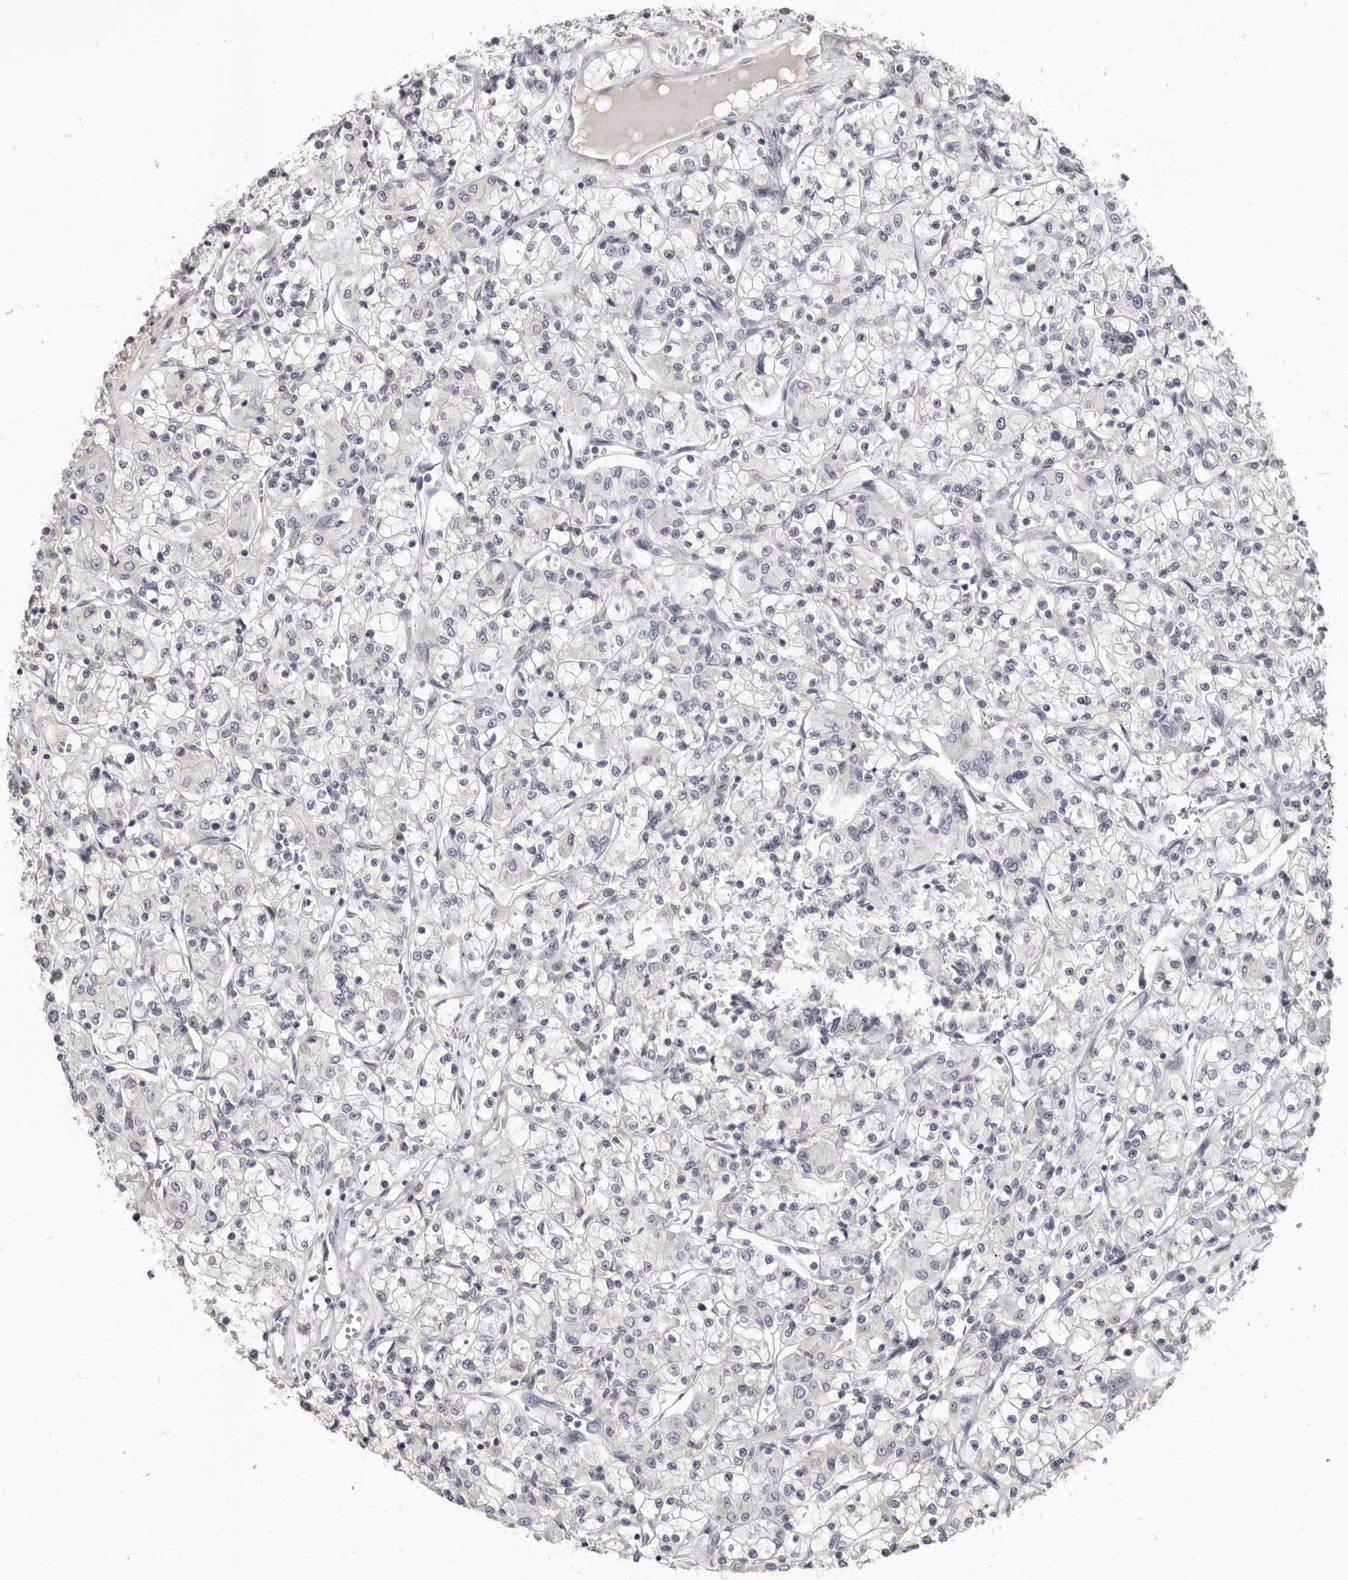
{"staining": {"intensity": "negative", "quantity": "none", "location": "none"}, "tissue": "renal cancer", "cell_type": "Tumor cells", "image_type": "cancer", "snomed": [{"axis": "morphology", "description": "Adenocarcinoma, NOS"}, {"axis": "topography", "description": "Kidney"}], "caption": "Immunohistochemistry (IHC) photomicrograph of neoplastic tissue: human renal adenocarcinoma stained with DAB (3,3'-diaminobenzidine) shows no significant protein staining in tumor cells.", "gene": "MRGPRF", "patient": {"sex": "female", "age": 59}}